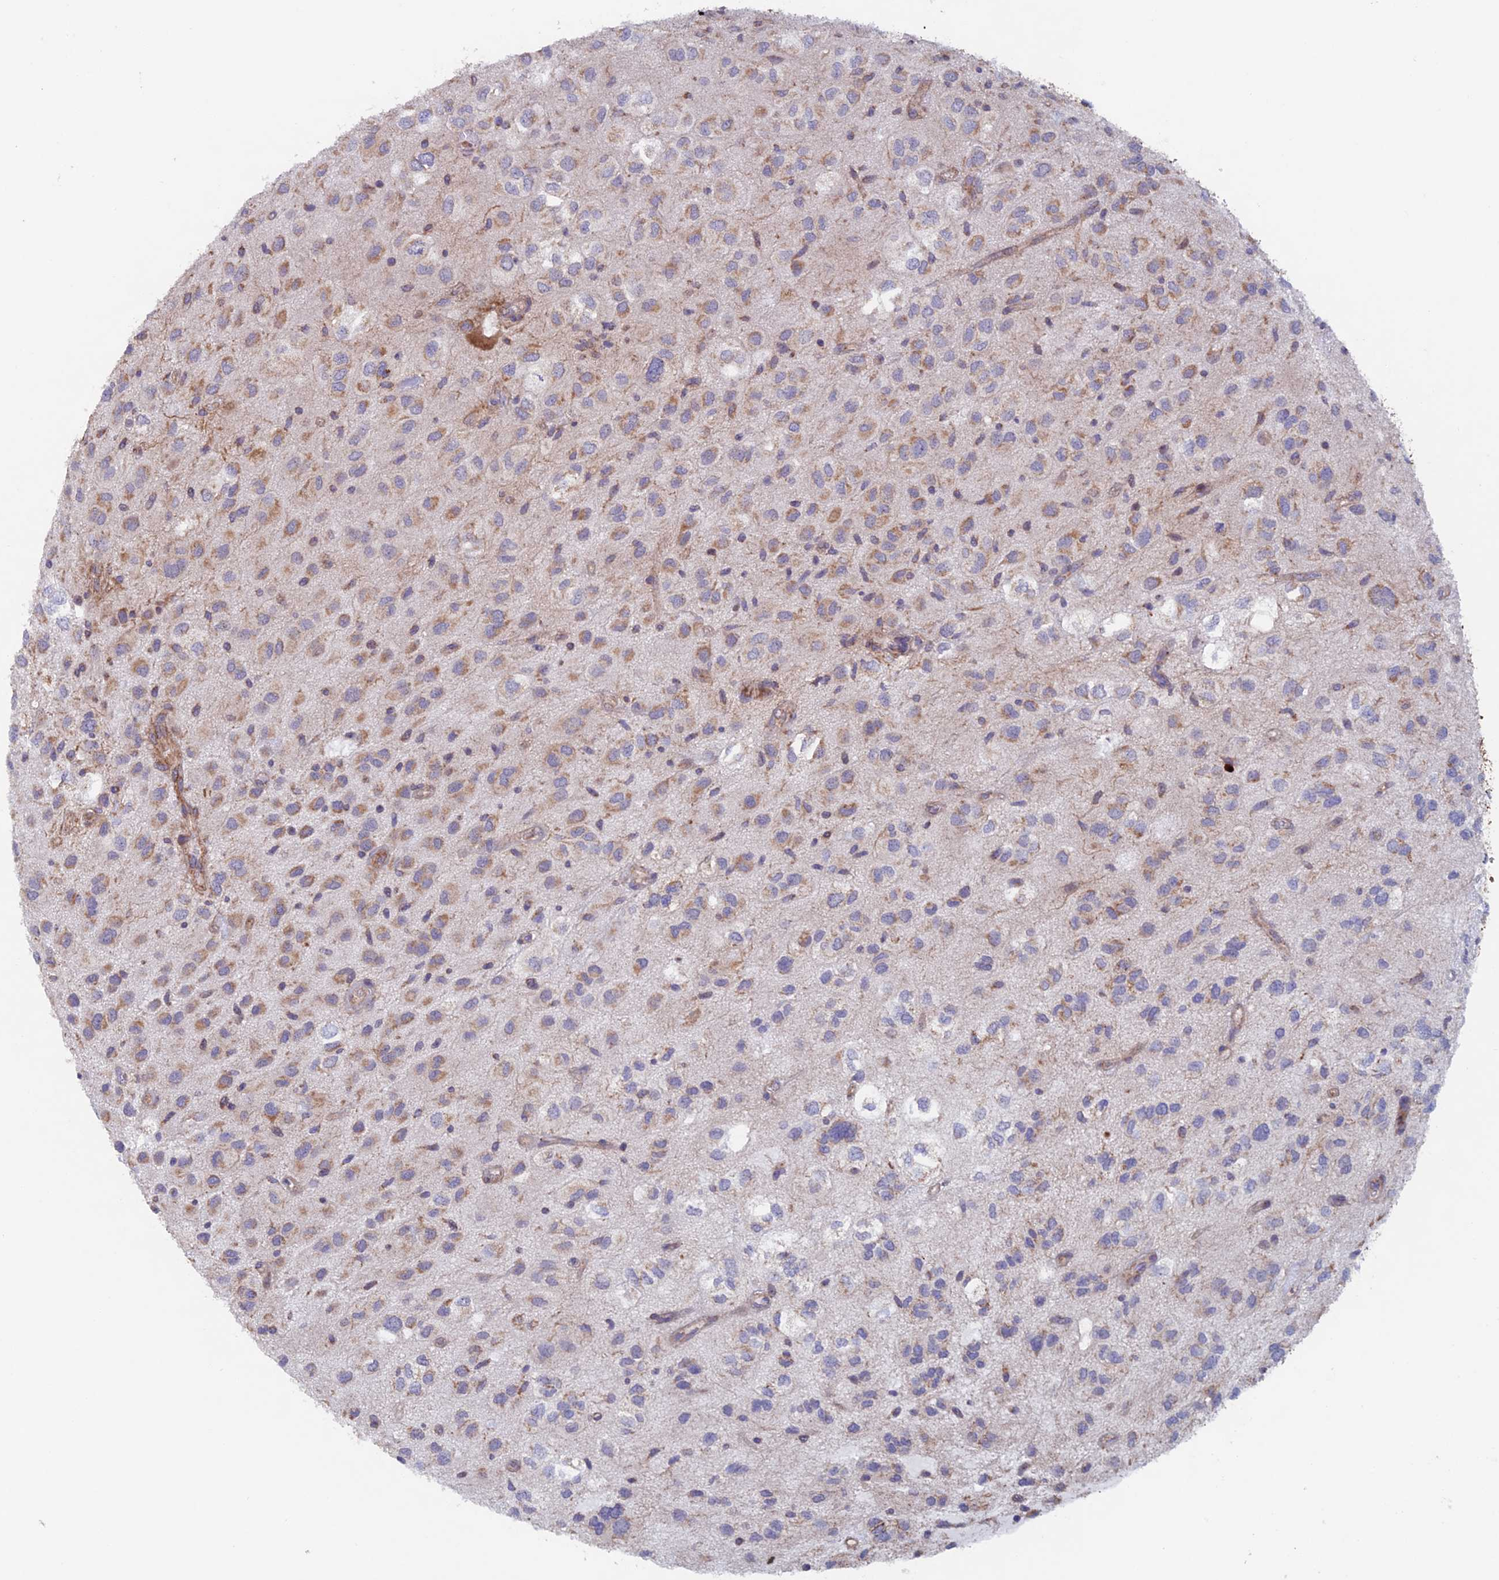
{"staining": {"intensity": "moderate", "quantity": "25%-75%", "location": "cytoplasmic/membranous"}, "tissue": "glioma", "cell_type": "Tumor cells", "image_type": "cancer", "snomed": [{"axis": "morphology", "description": "Glioma, malignant, Low grade"}, {"axis": "topography", "description": "Brain"}], "caption": "An immunohistochemistry (IHC) histopathology image of neoplastic tissue is shown. Protein staining in brown shows moderate cytoplasmic/membranous positivity in malignant glioma (low-grade) within tumor cells.", "gene": "MRPL1", "patient": {"sex": "male", "age": 66}}